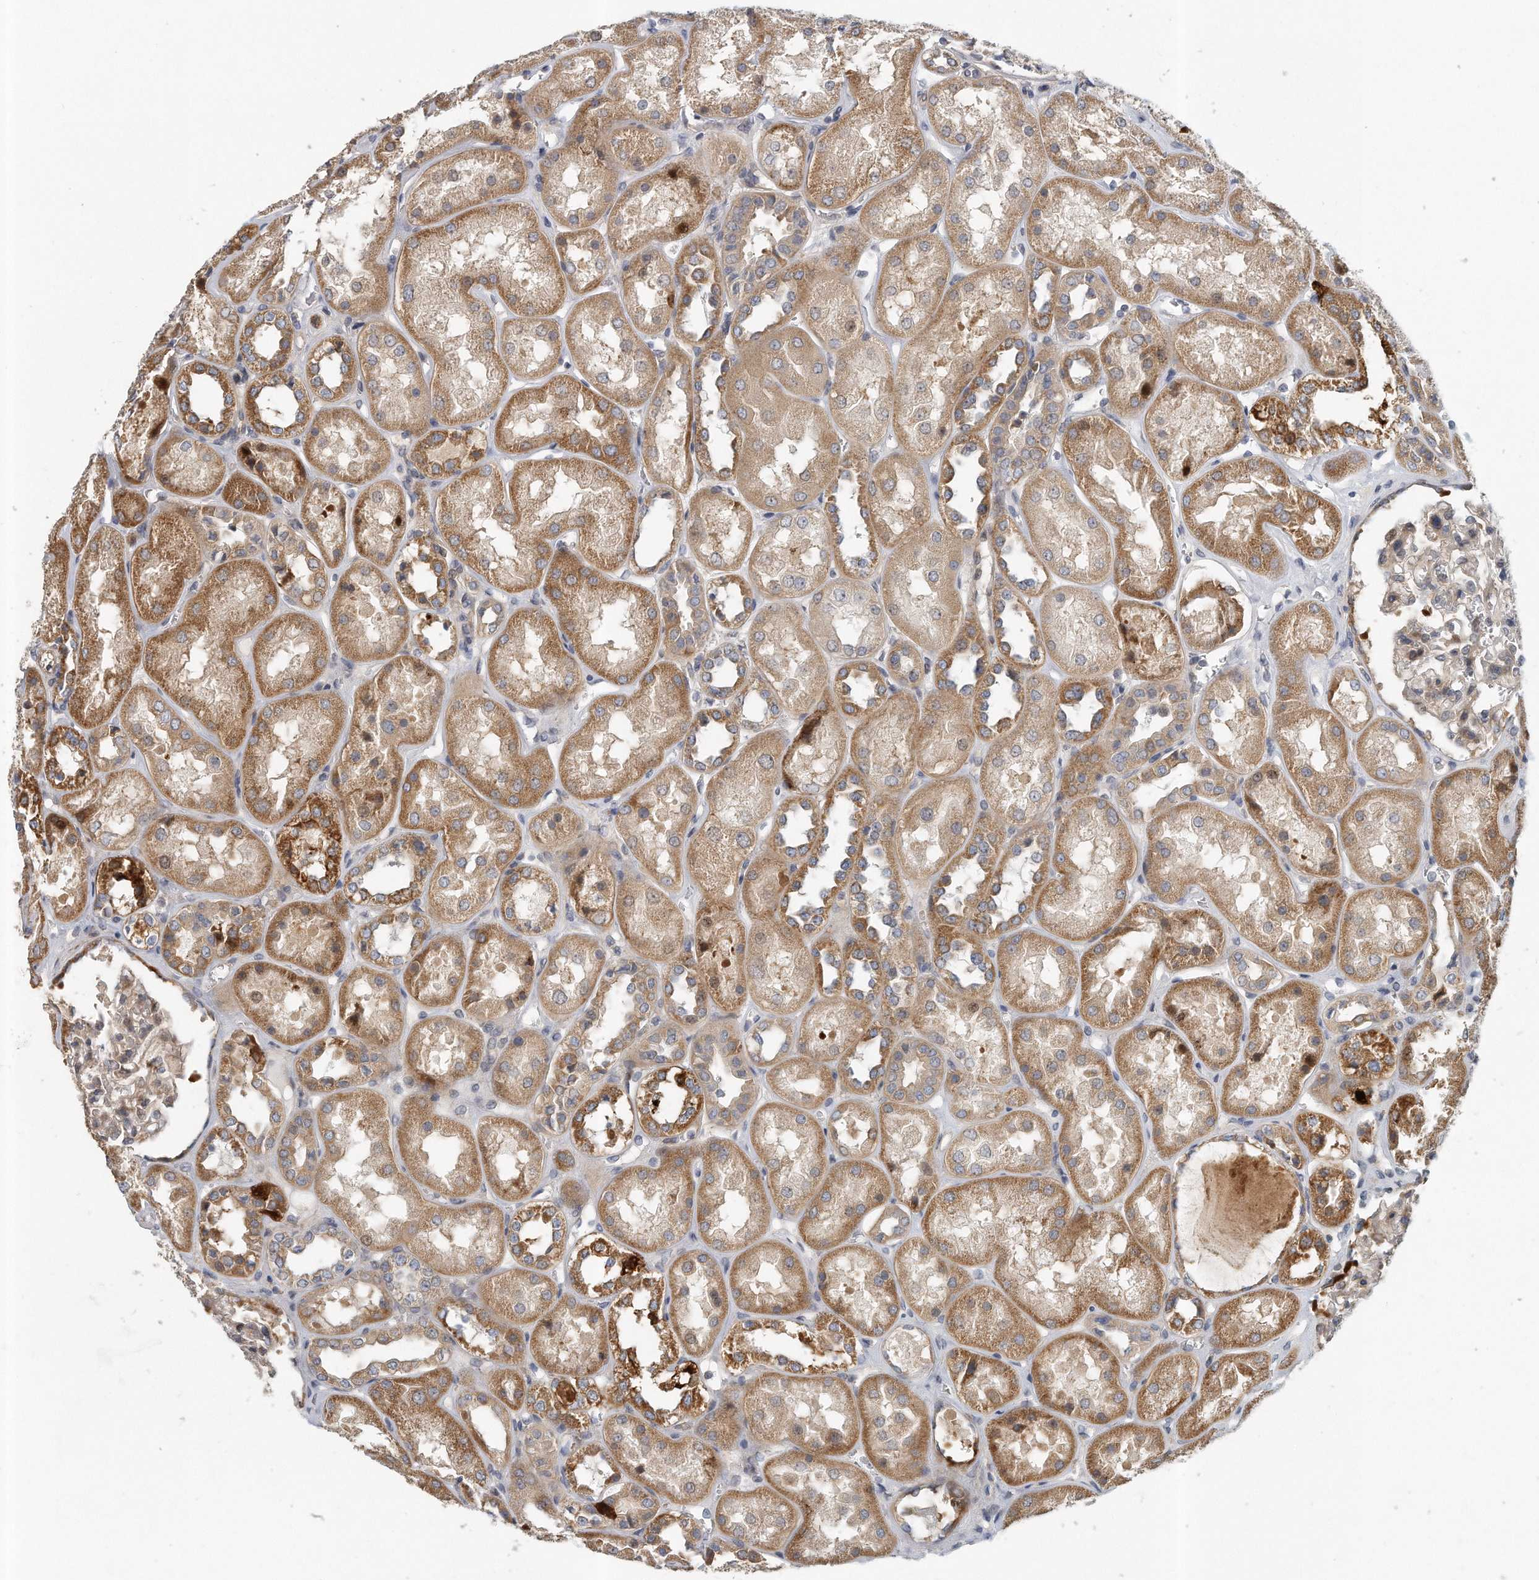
{"staining": {"intensity": "moderate", "quantity": "25%-75%", "location": "cytoplasmic/membranous,nuclear"}, "tissue": "kidney", "cell_type": "Cells in glomeruli", "image_type": "normal", "snomed": [{"axis": "morphology", "description": "Normal tissue, NOS"}, {"axis": "topography", "description": "Kidney"}], "caption": "Human kidney stained for a protein (brown) reveals moderate cytoplasmic/membranous,nuclear positive staining in approximately 25%-75% of cells in glomeruli.", "gene": "PCDH8", "patient": {"sex": "male", "age": 70}}